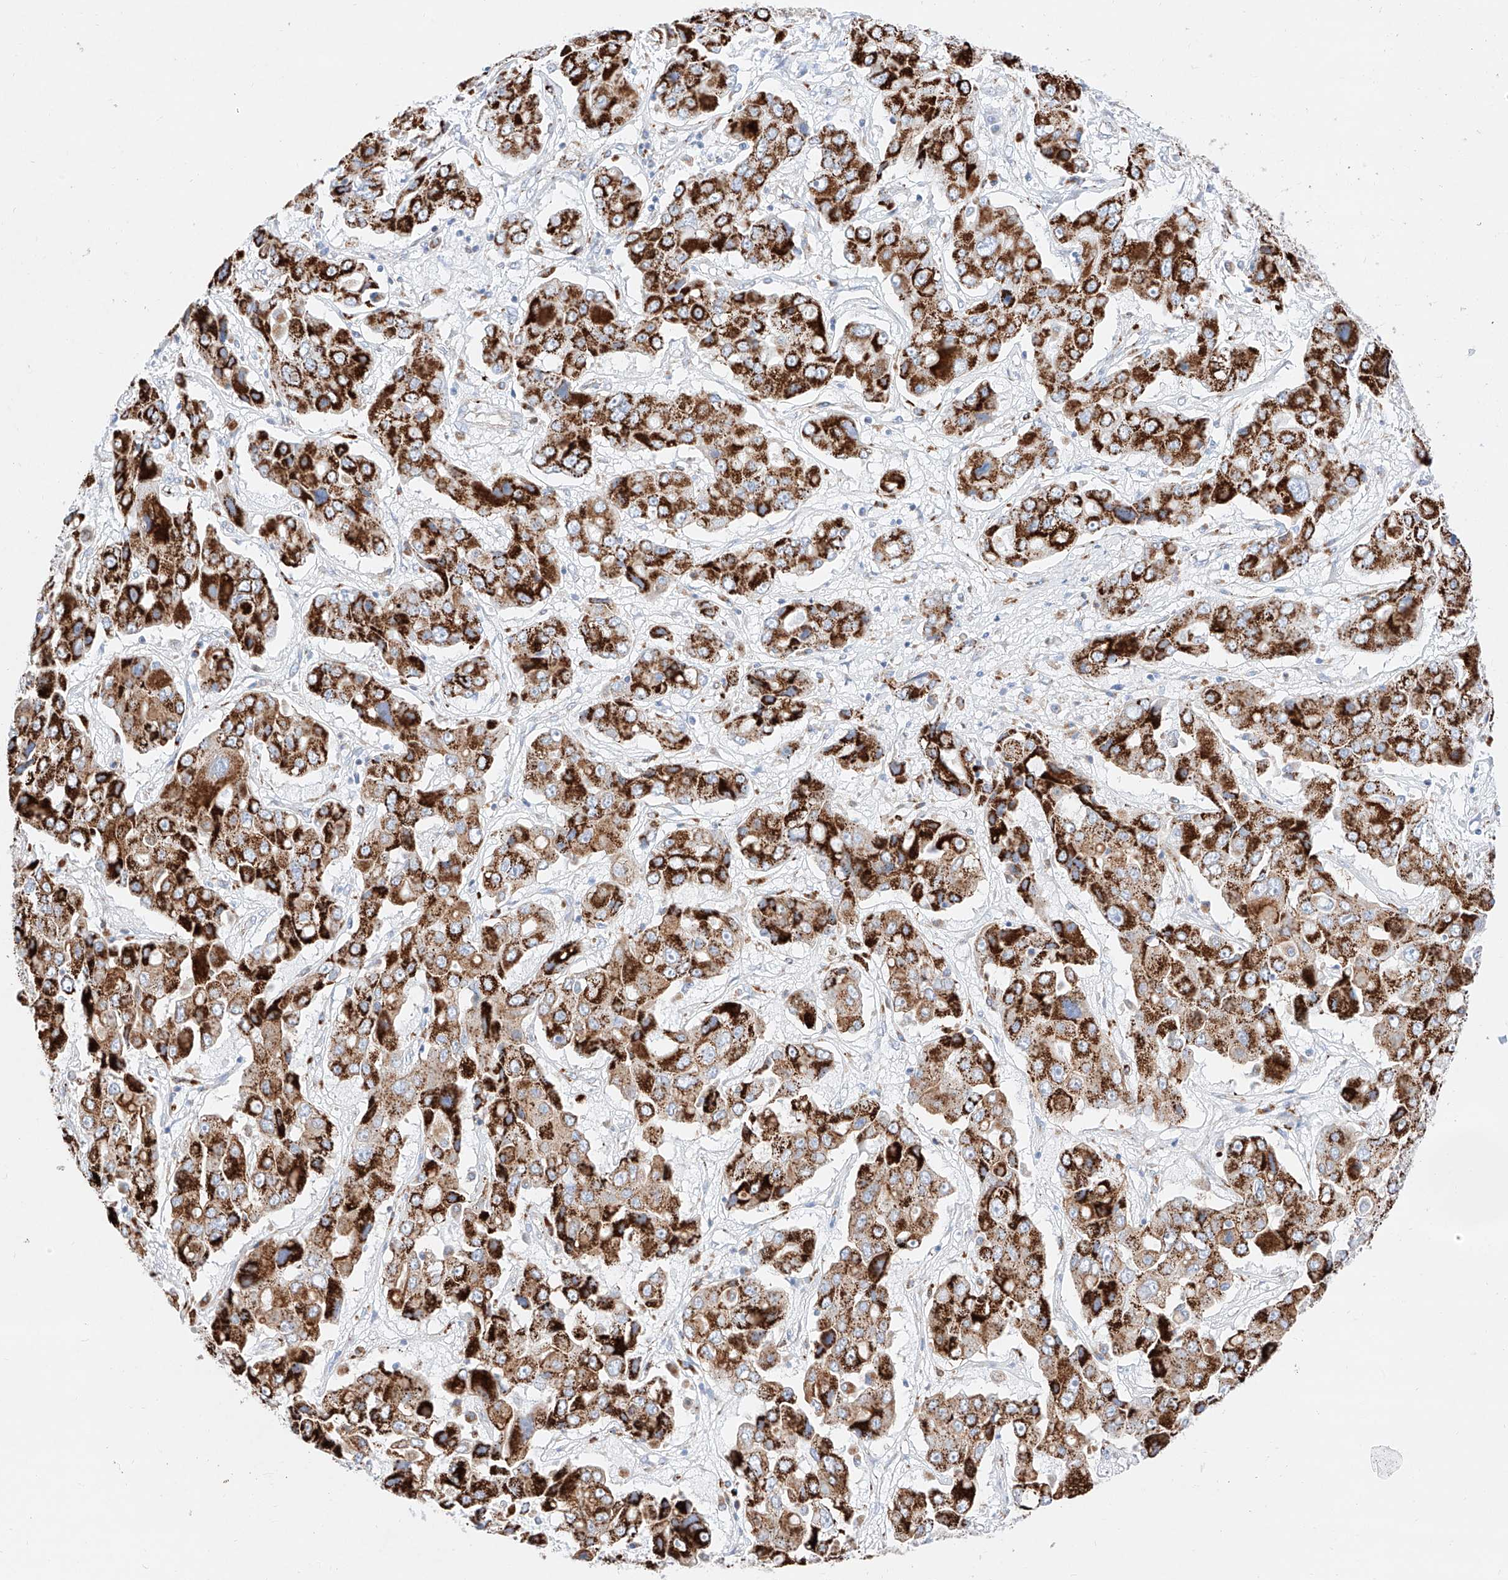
{"staining": {"intensity": "strong", "quantity": ">75%", "location": "cytoplasmic/membranous"}, "tissue": "liver cancer", "cell_type": "Tumor cells", "image_type": "cancer", "snomed": [{"axis": "morphology", "description": "Cholangiocarcinoma"}, {"axis": "topography", "description": "Liver"}], "caption": "Liver cancer (cholangiocarcinoma) stained with a brown dye displays strong cytoplasmic/membranous positive positivity in about >75% of tumor cells.", "gene": "C6orf62", "patient": {"sex": "male", "age": 67}}